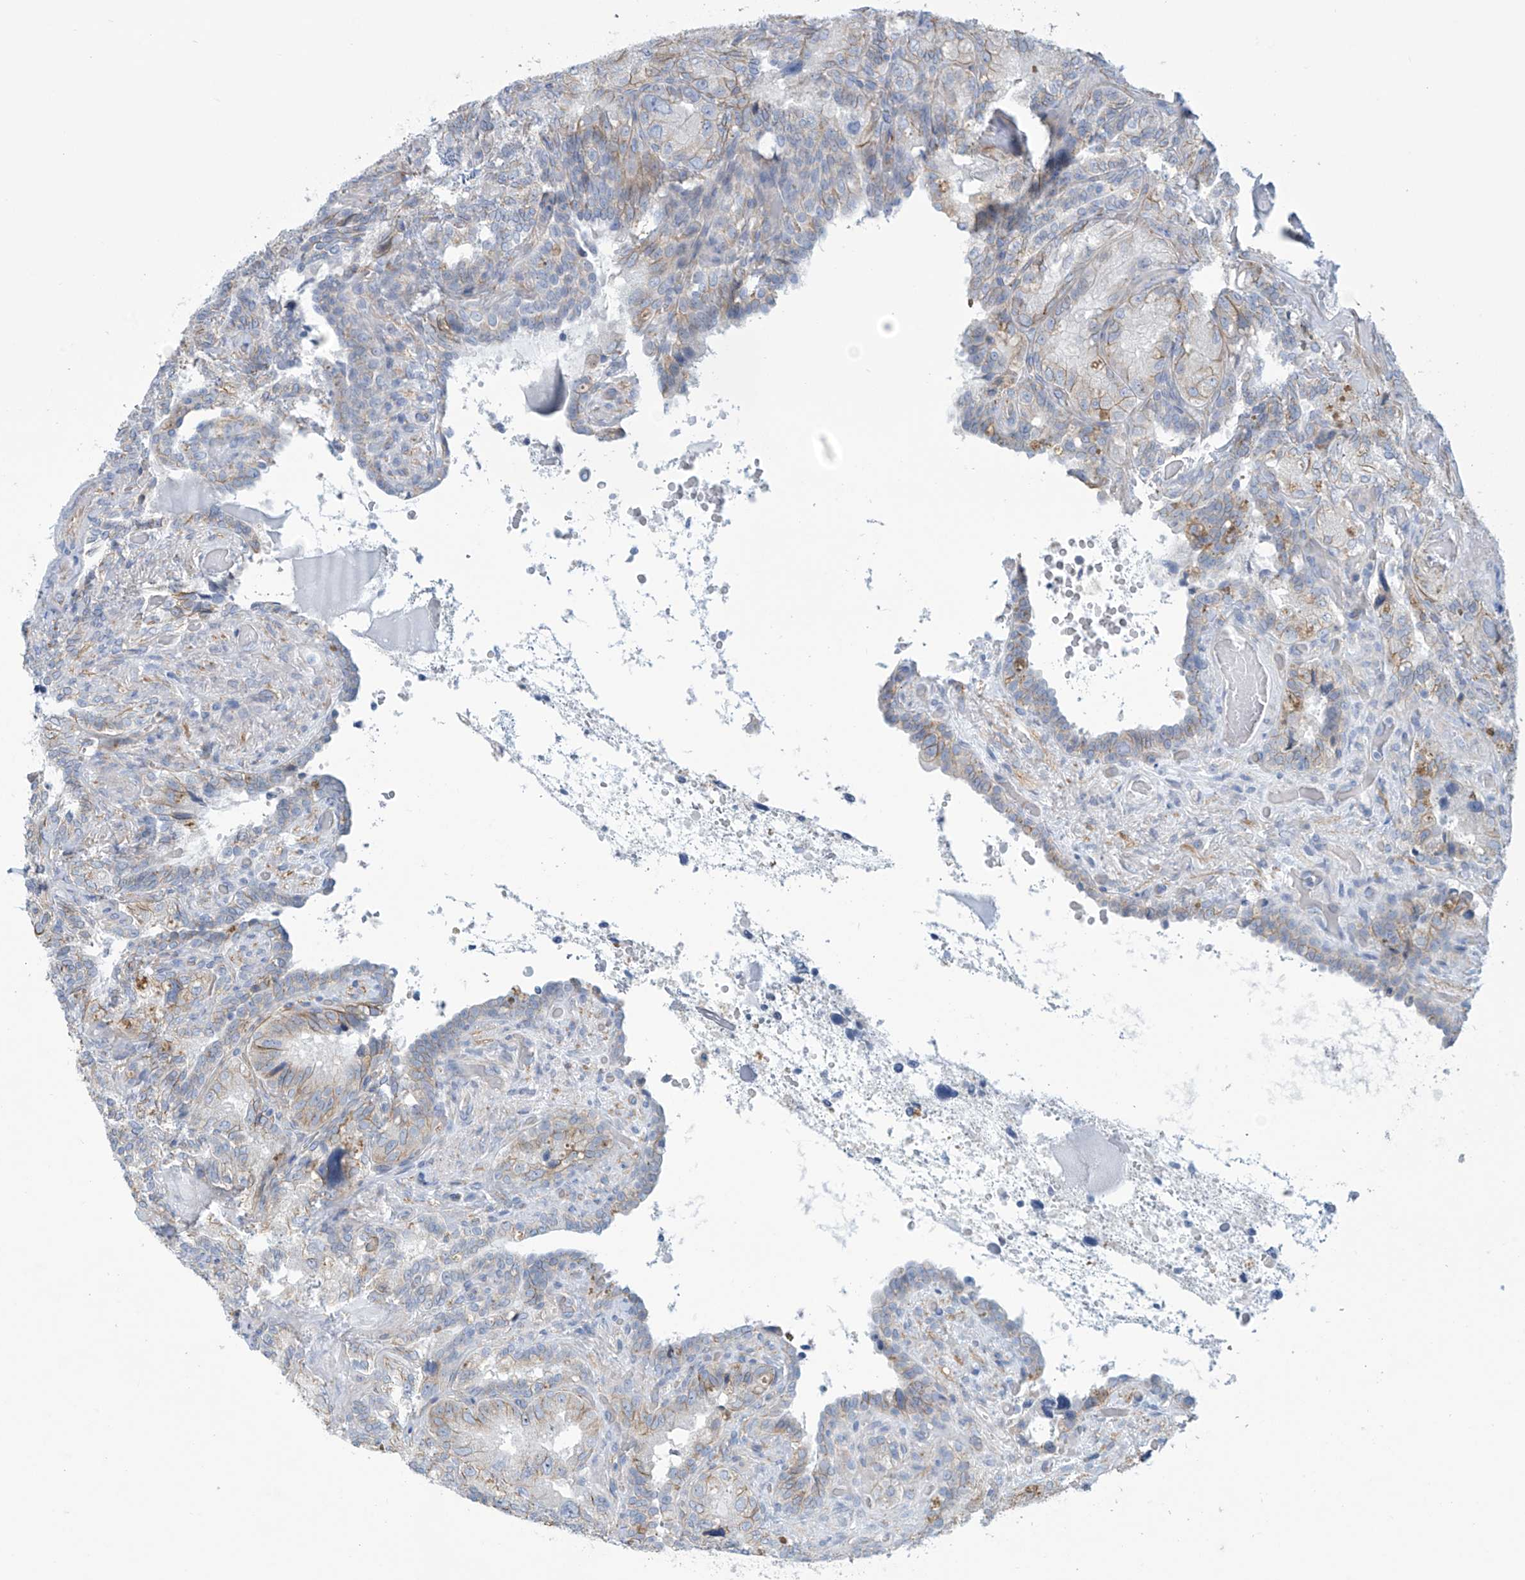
{"staining": {"intensity": "moderate", "quantity": "25%-75%", "location": "cytoplasmic/membranous"}, "tissue": "seminal vesicle", "cell_type": "Glandular cells", "image_type": "normal", "snomed": [{"axis": "morphology", "description": "Normal tissue, NOS"}, {"axis": "topography", "description": "Seminal veicle"}, {"axis": "topography", "description": "Peripheral nerve tissue"}], "caption": "Normal seminal vesicle was stained to show a protein in brown. There is medium levels of moderate cytoplasmic/membranous staining in approximately 25%-75% of glandular cells. (DAB IHC with brightfield microscopy, high magnification).", "gene": "ABHD13", "patient": {"sex": "male", "age": 67}}